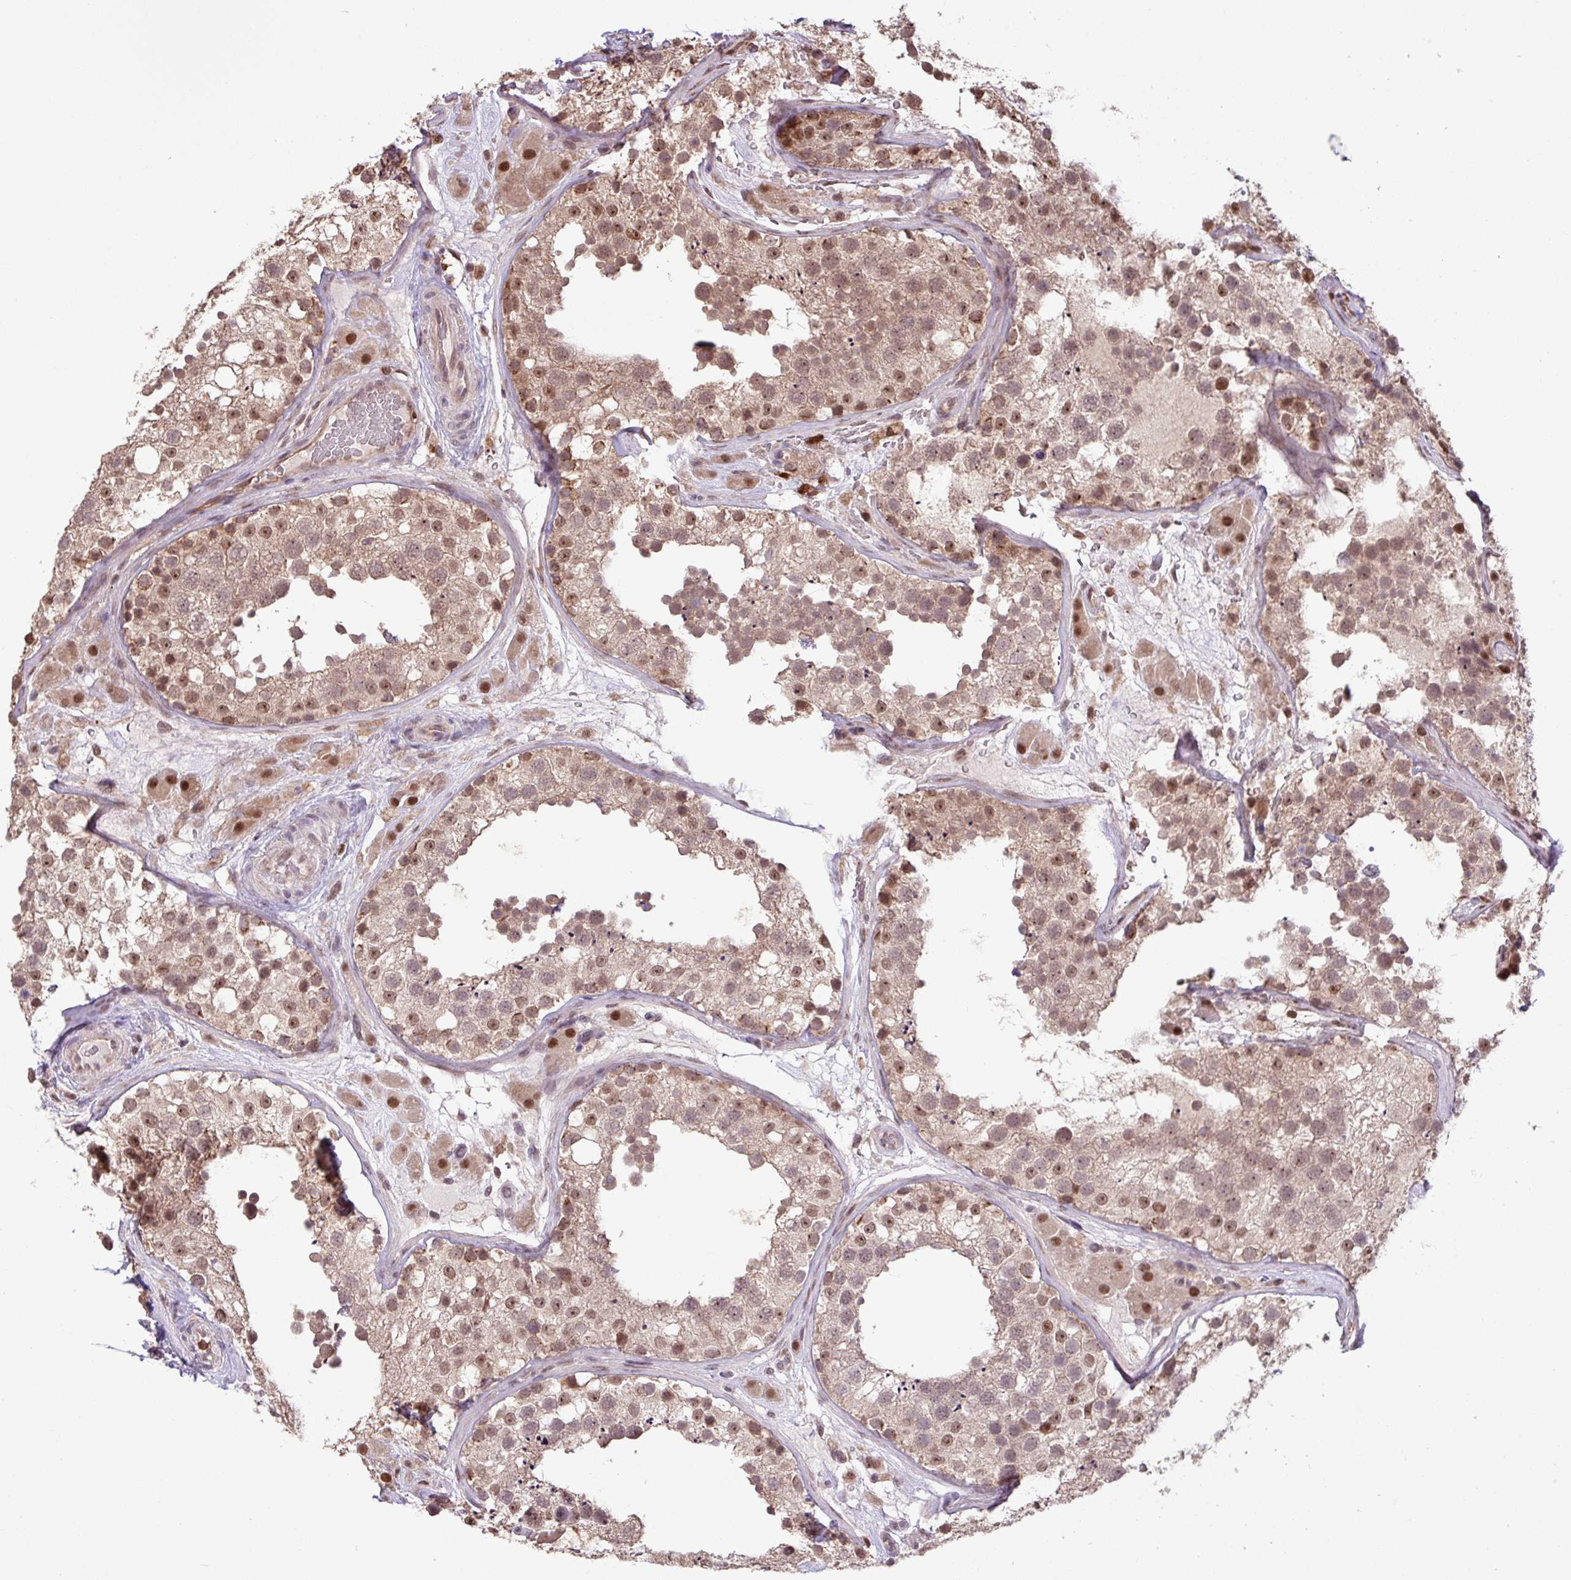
{"staining": {"intensity": "moderate", "quantity": ">75%", "location": "cytoplasmic/membranous,nuclear"}, "tissue": "testis", "cell_type": "Cells in seminiferous ducts", "image_type": "normal", "snomed": [{"axis": "morphology", "description": "Normal tissue, NOS"}, {"axis": "topography", "description": "Testis"}], "caption": "Testis stained with DAB (3,3'-diaminobenzidine) immunohistochemistry shows medium levels of moderate cytoplasmic/membranous,nuclear staining in approximately >75% of cells in seminiferous ducts.", "gene": "GON7", "patient": {"sex": "male", "age": 26}}